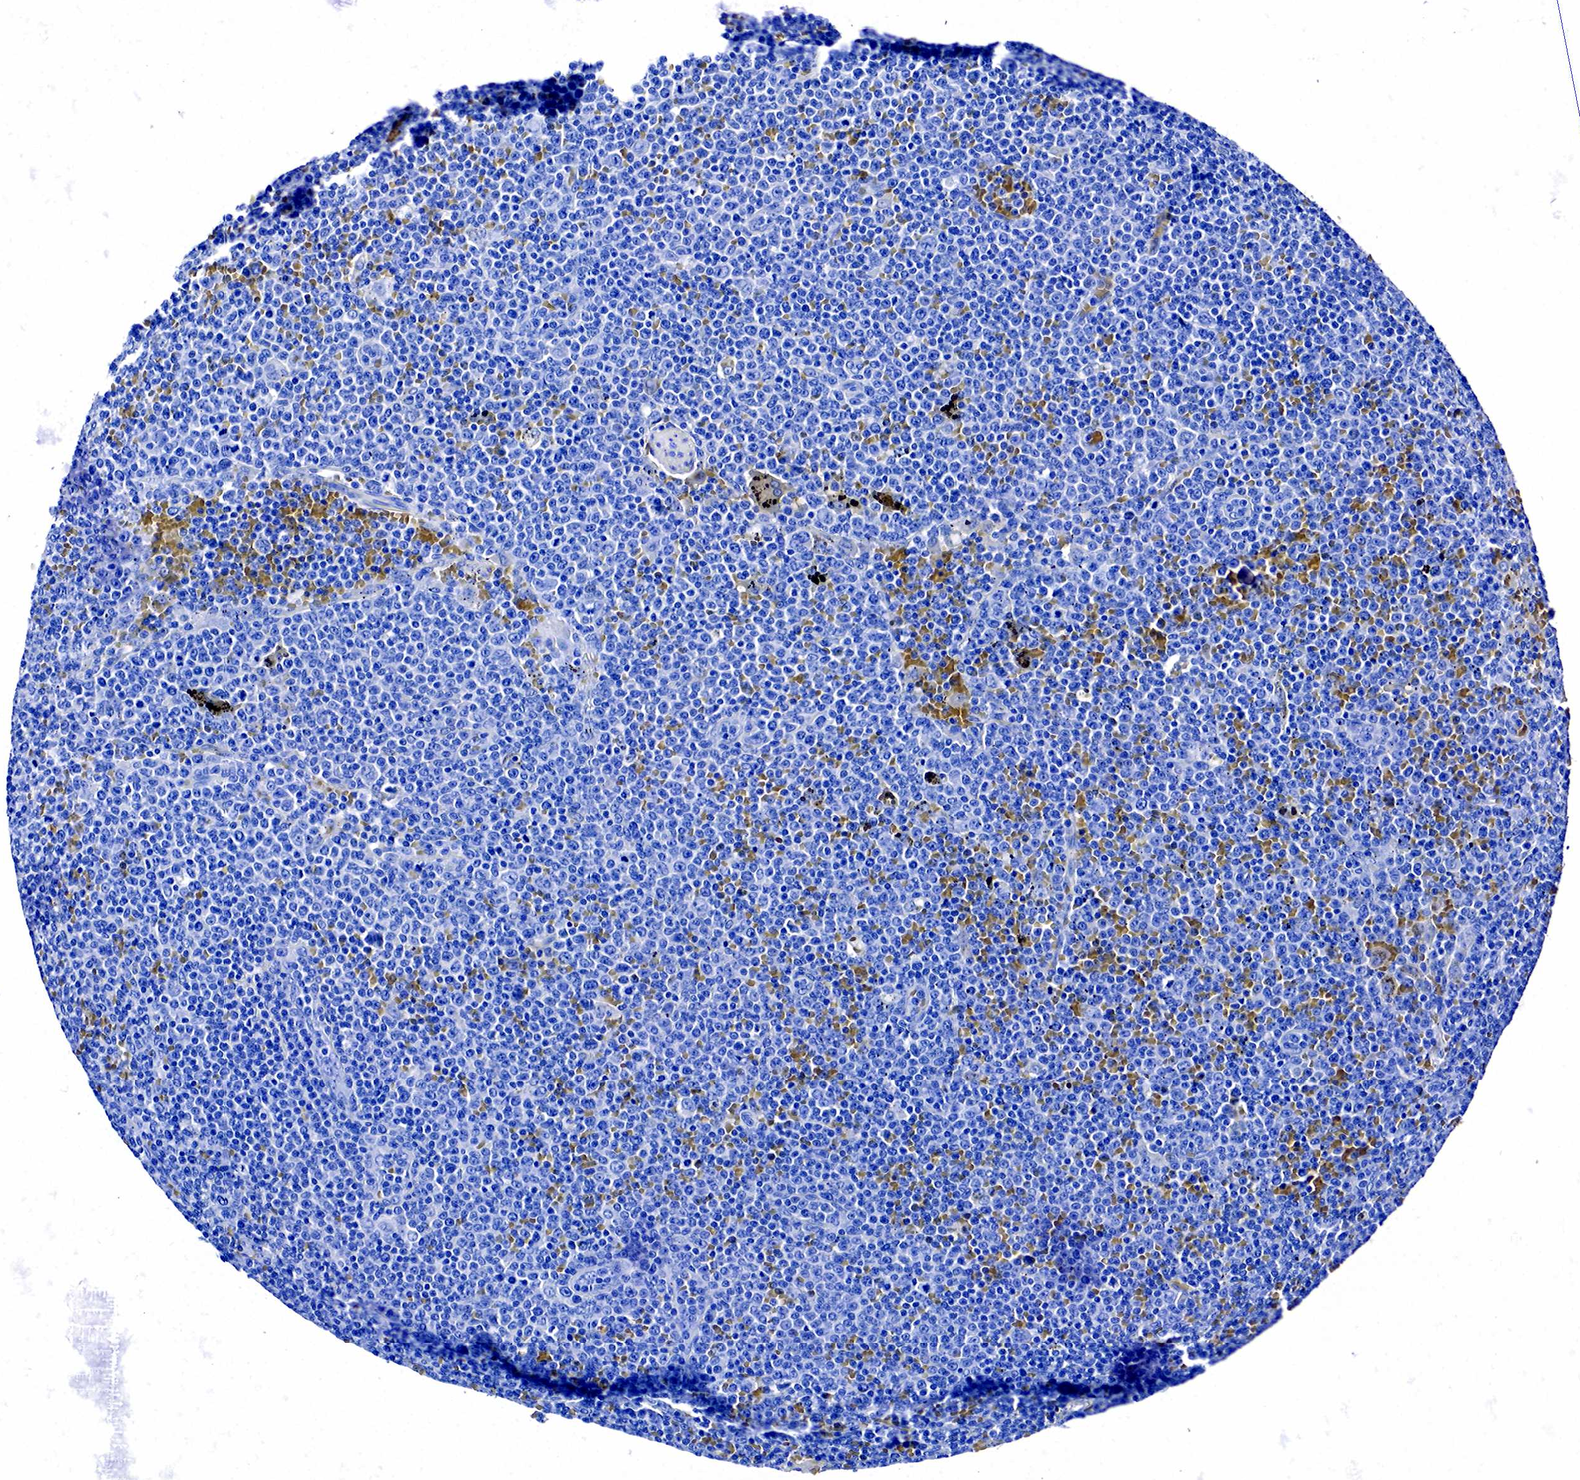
{"staining": {"intensity": "negative", "quantity": "none", "location": "none"}, "tissue": "lymphoma", "cell_type": "Tumor cells", "image_type": "cancer", "snomed": [{"axis": "morphology", "description": "Malignant lymphoma, non-Hodgkin's type, Low grade"}, {"axis": "topography", "description": "Lymph node"}], "caption": "Micrograph shows no protein expression in tumor cells of malignant lymphoma, non-Hodgkin's type (low-grade) tissue.", "gene": "ACP3", "patient": {"sex": "male", "age": 50}}